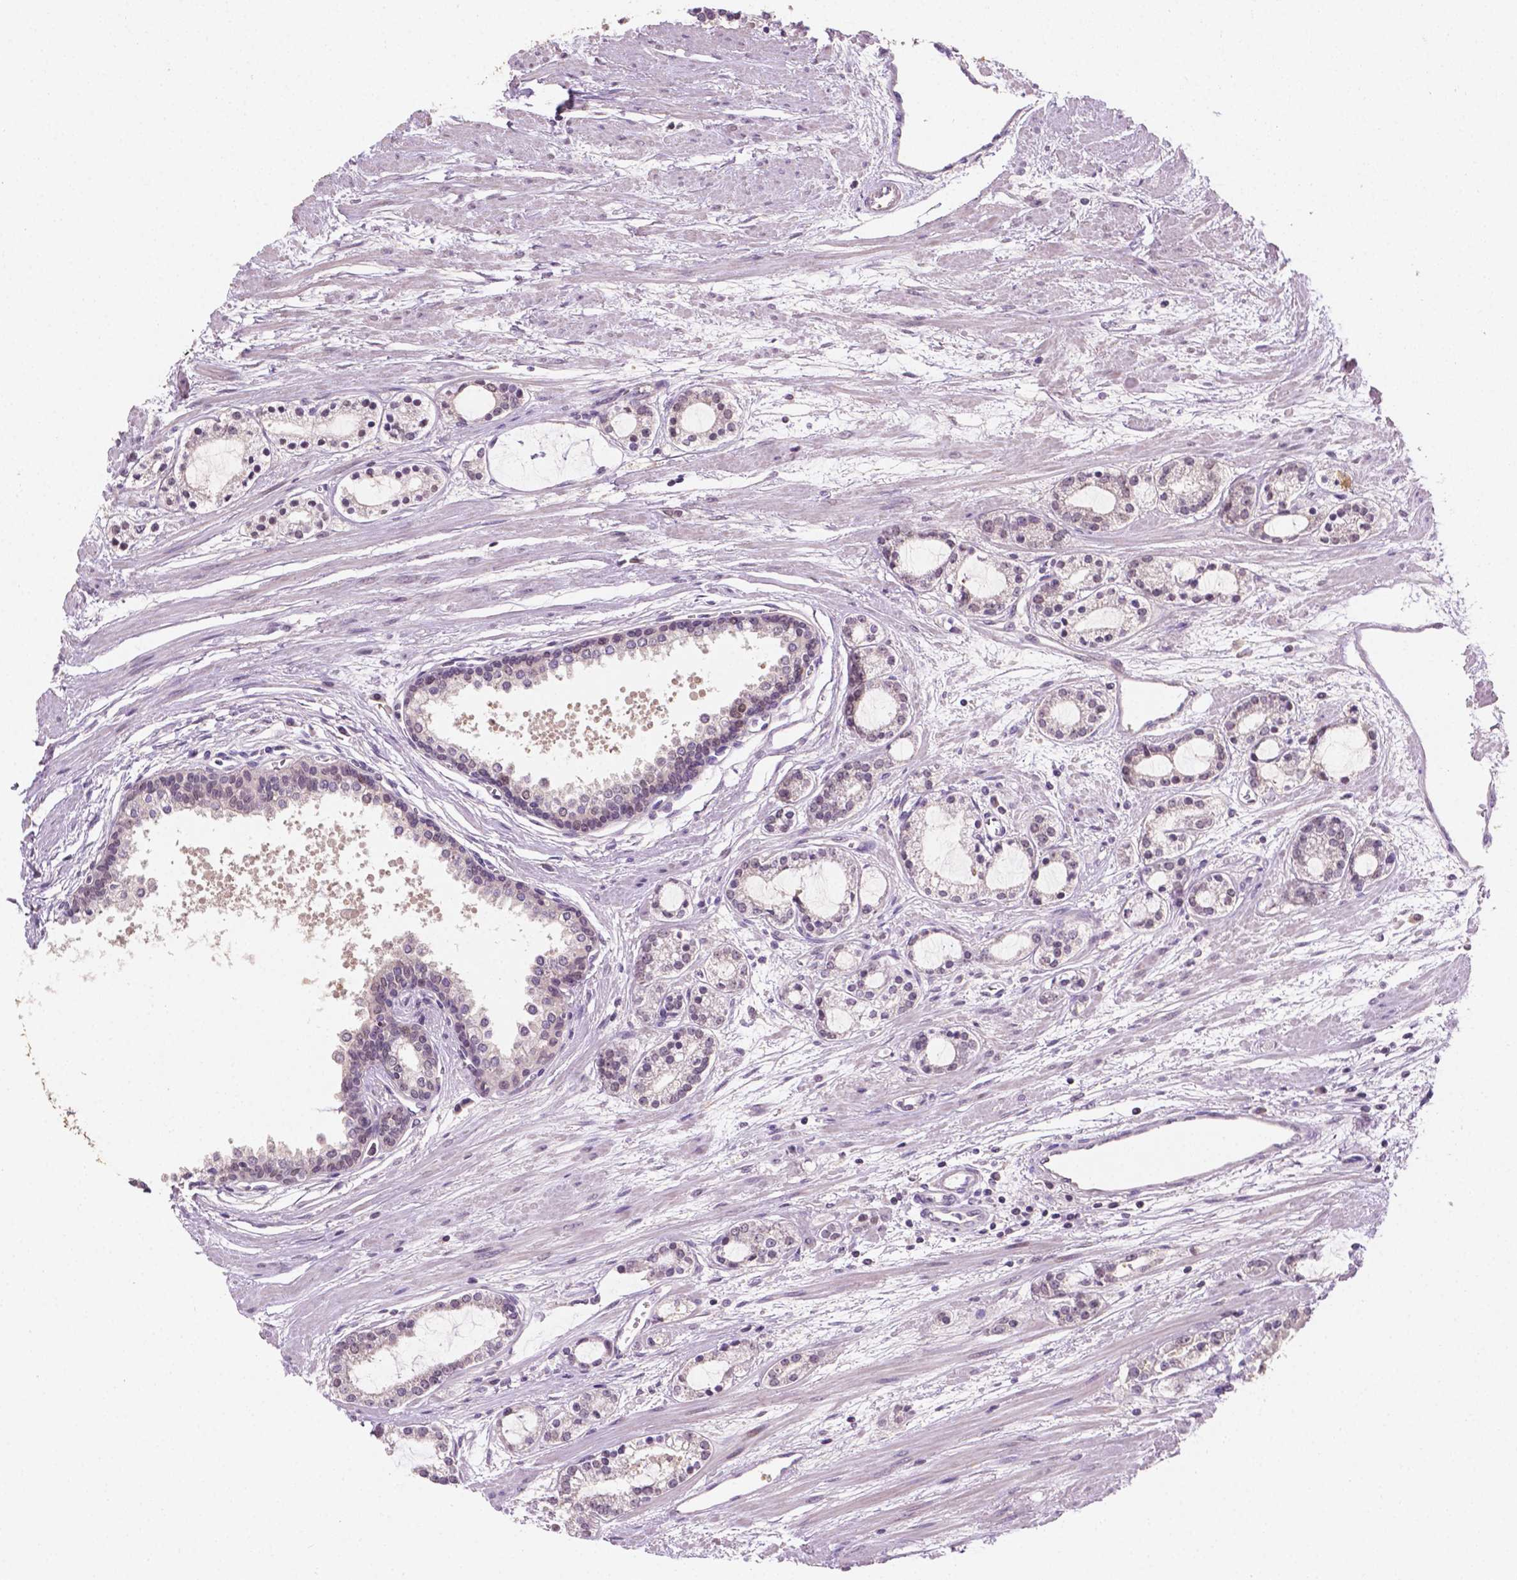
{"staining": {"intensity": "negative", "quantity": "none", "location": "none"}, "tissue": "prostate cancer", "cell_type": "Tumor cells", "image_type": "cancer", "snomed": [{"axis": "morphology", "description": "Adenocarcinoma, Medium grade"}, {"axis": "topography", "description": "Prostate"}], "caption": "This image is of prostate cancer stained with IHC to label a protein in brown with the nuclei are counter-stained blue. There is no positivity in tumor cells.", "gene": "MROH6", "patient": {"sex": "male", "age": 57}}